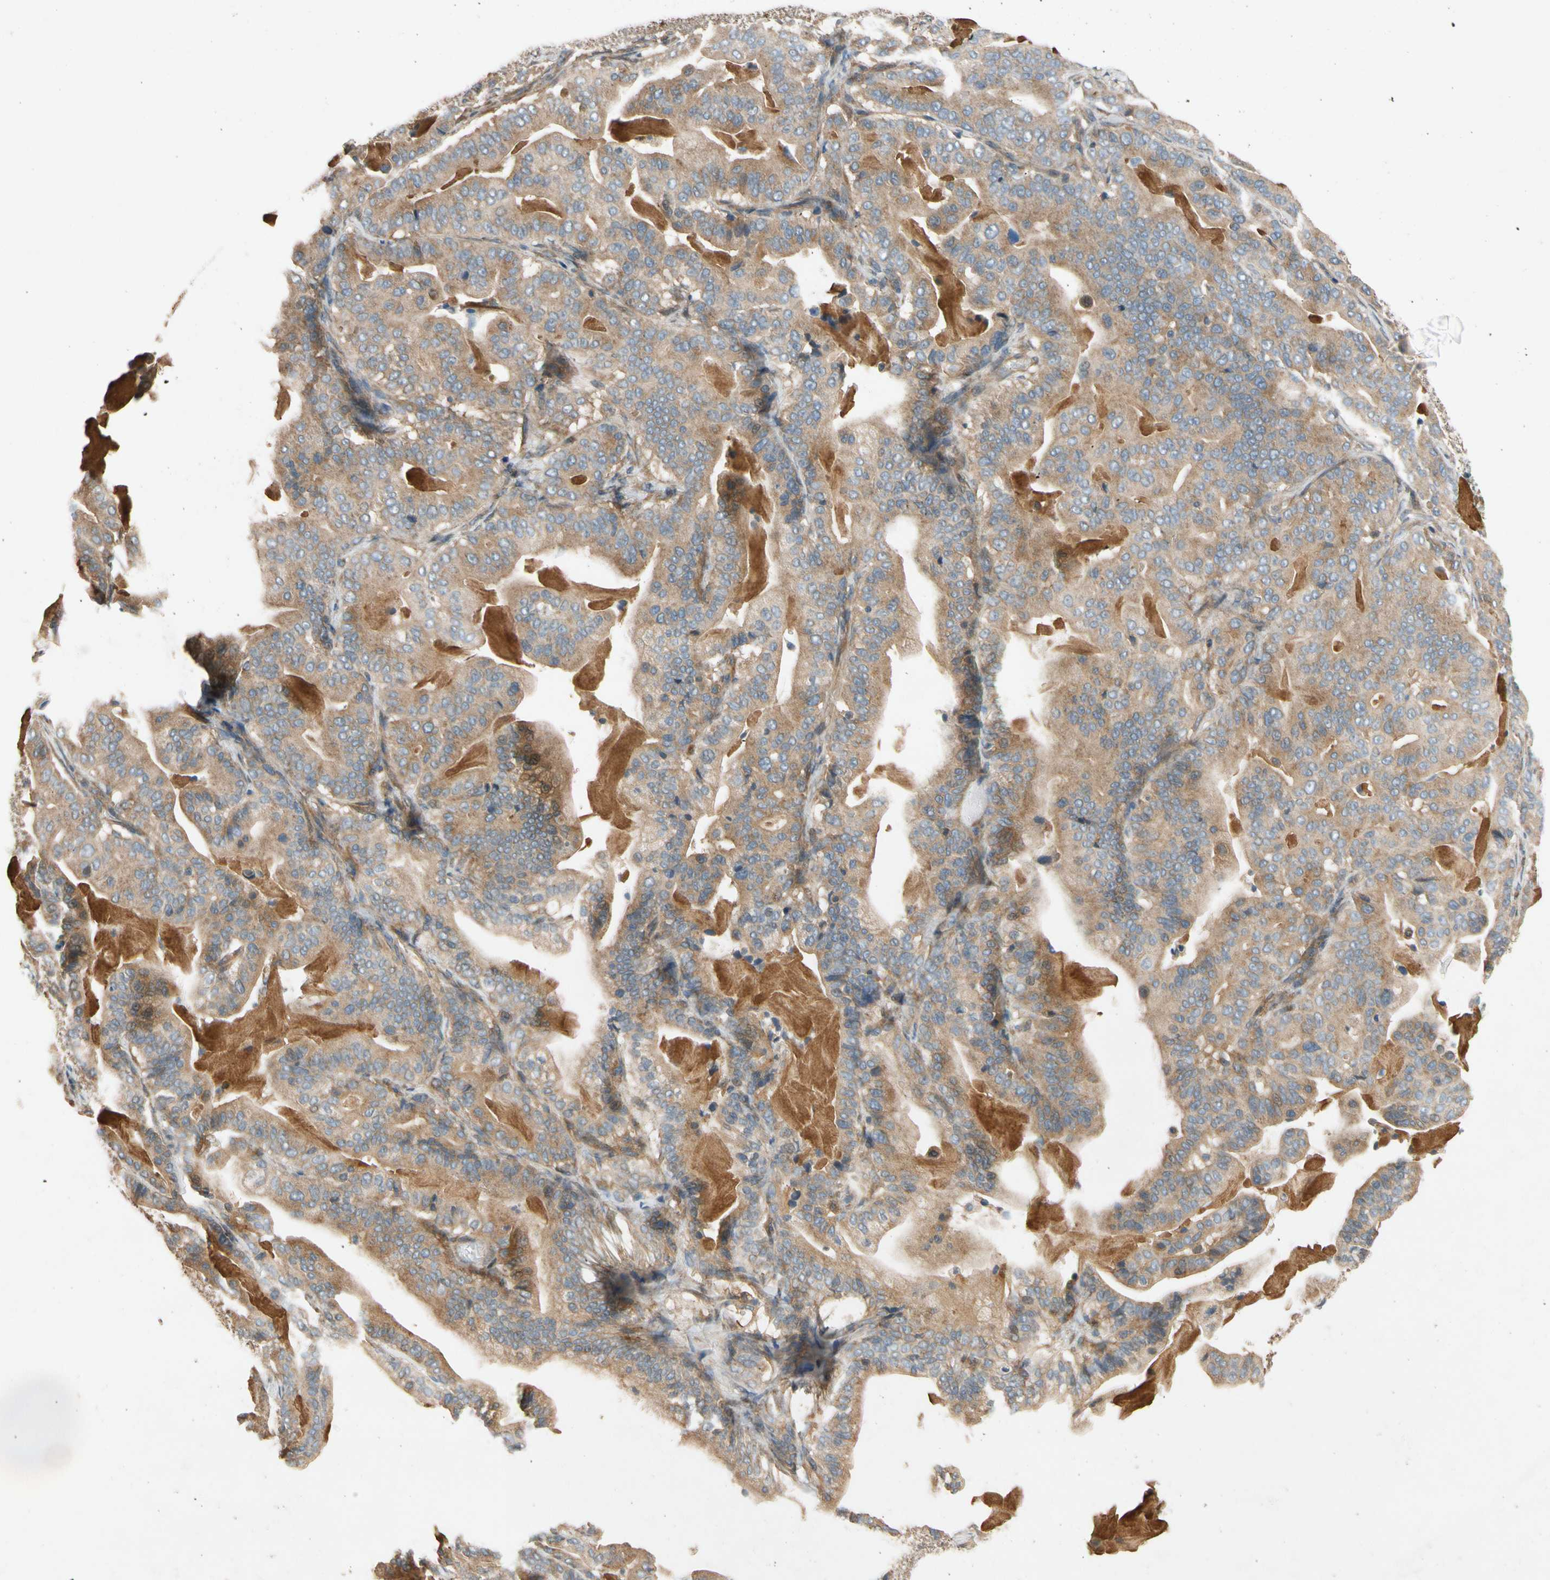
{"staining": {"intensity": "moderate", "quantity": "25%-75%", "location": "cytoplasmic/membranous"}, "tissue": "pancreatic cancer", "cell_type": "Tumor cells", "image_type": "cancer", "snomed": [{"axis": "morphology", "description": "Adenocarcinoma, NOS"}, {"axis": "topography", "description": "Pancreas"}], "caption": "An IHC image of tumor tissue is shown. Protein staining in brown shows moderate cytoplasmic/membranous positivity in pancreatic cancer (adenocarcinoma) within tumor cells.", "gene": "USP46", "patient": {"sex": "male", "age": 63}}